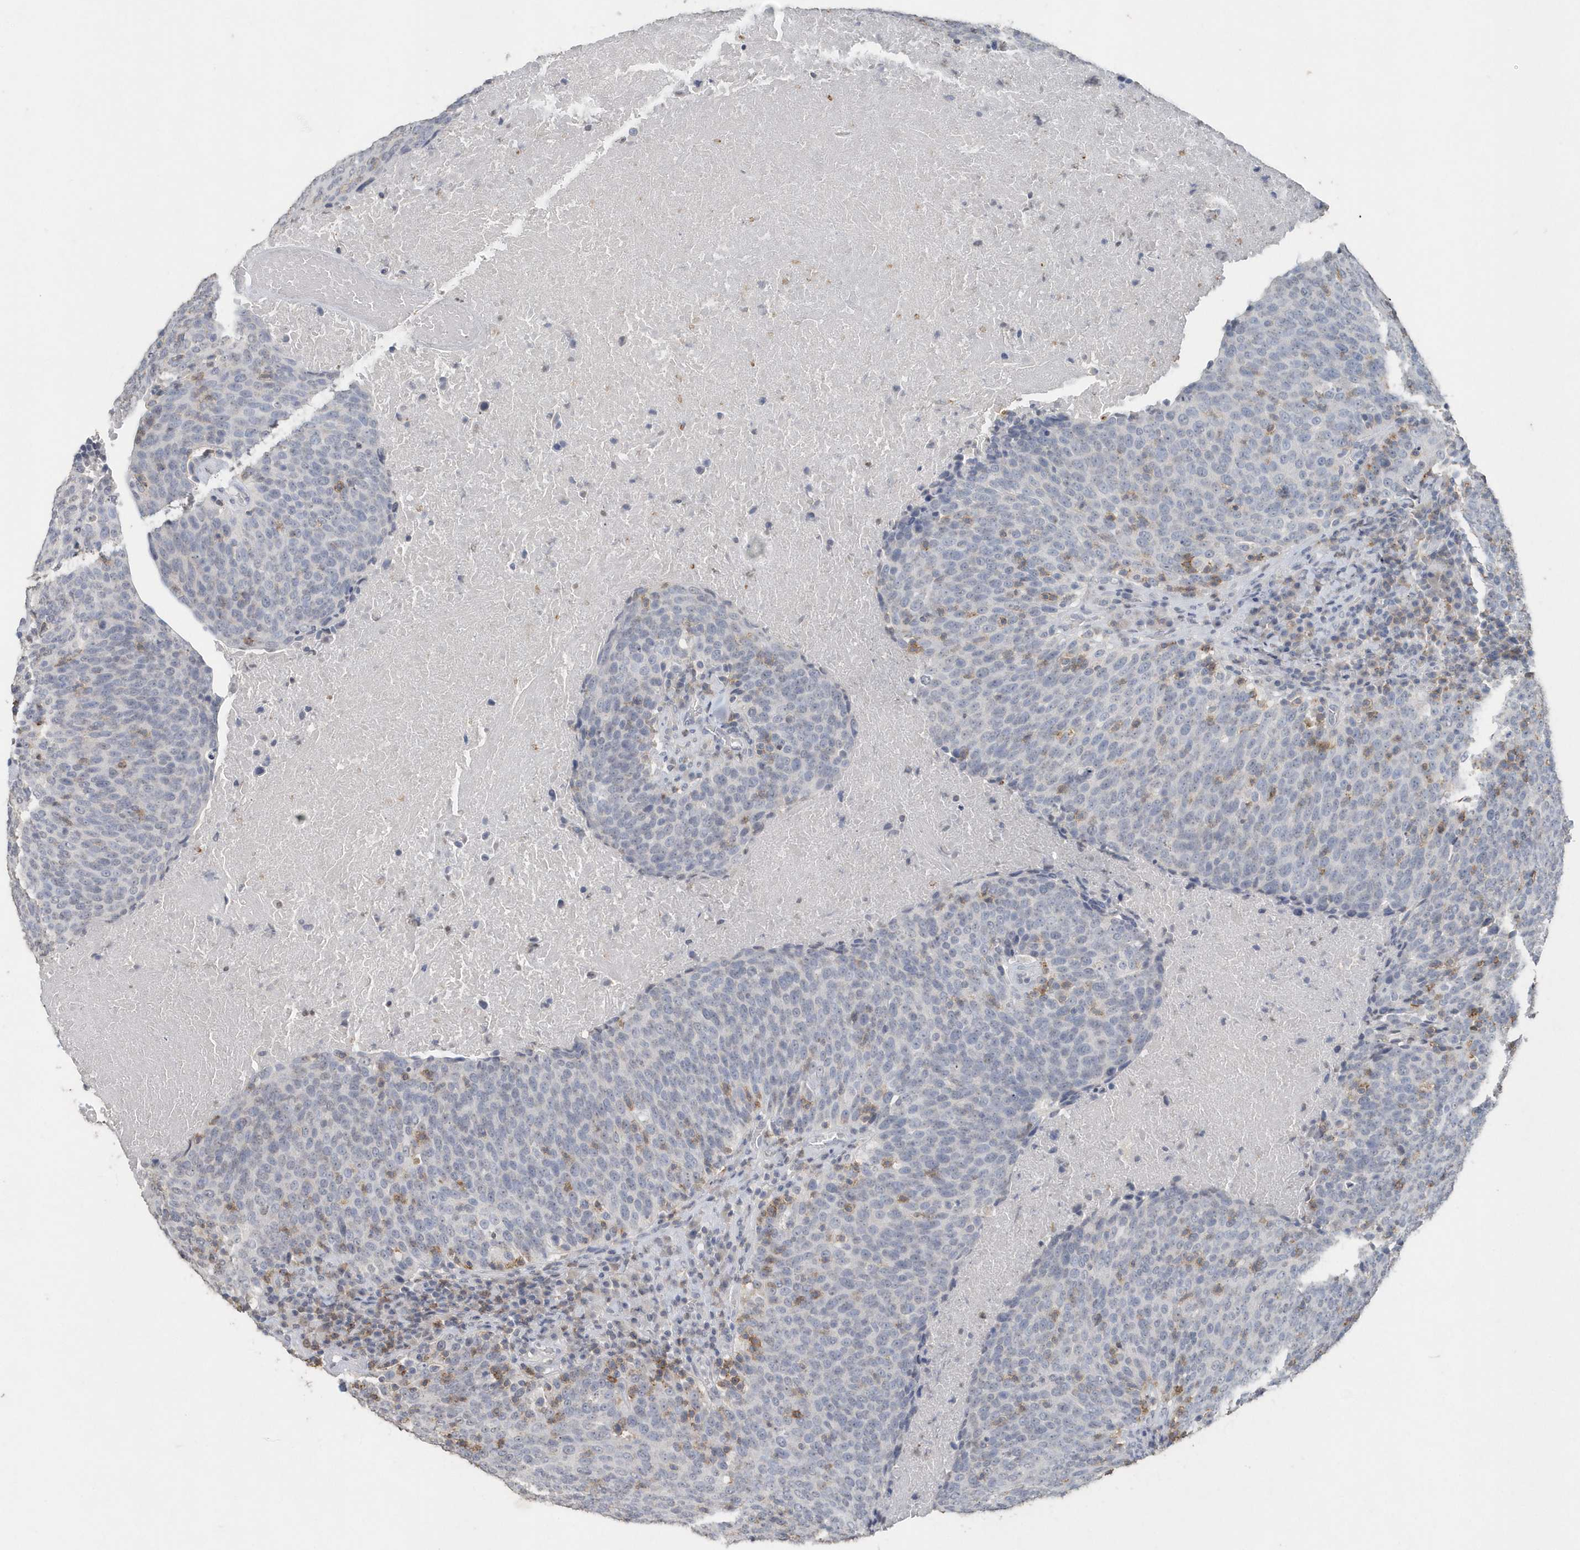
{"staining": {"intensity": "negative", "quantity": "none", "location": "none"}, "tissue": "head and neck cancer", "cell_type": "Tumor cells", "image_type": "cancer", "snomed": [{"axis": "morphology", "description": "Squamous cell carcinoma, NOS"}, {"axis": "morphology", "description": "Squamous cell carcinoma, metastatic, NOS"}, {"axis": "topography", "description": "Lymph node"}, {"axis": "topography", "description": "Head-Neck"}], "caption": "Immunohistochemistry histopathology image of neoplastic tissue: human head and neck cancer (metastatic squamous cell carcinoma) stained with DAB reveals no significant protein positivity in tumor cells. (Stains: DAB immunohistochemistry (IHC) with hematoxylin counter stain, Microscopy: brightfield microscopy at high magnification).", "gene": "PDCD1", "patient": {"sex": "male", "age": 62}}